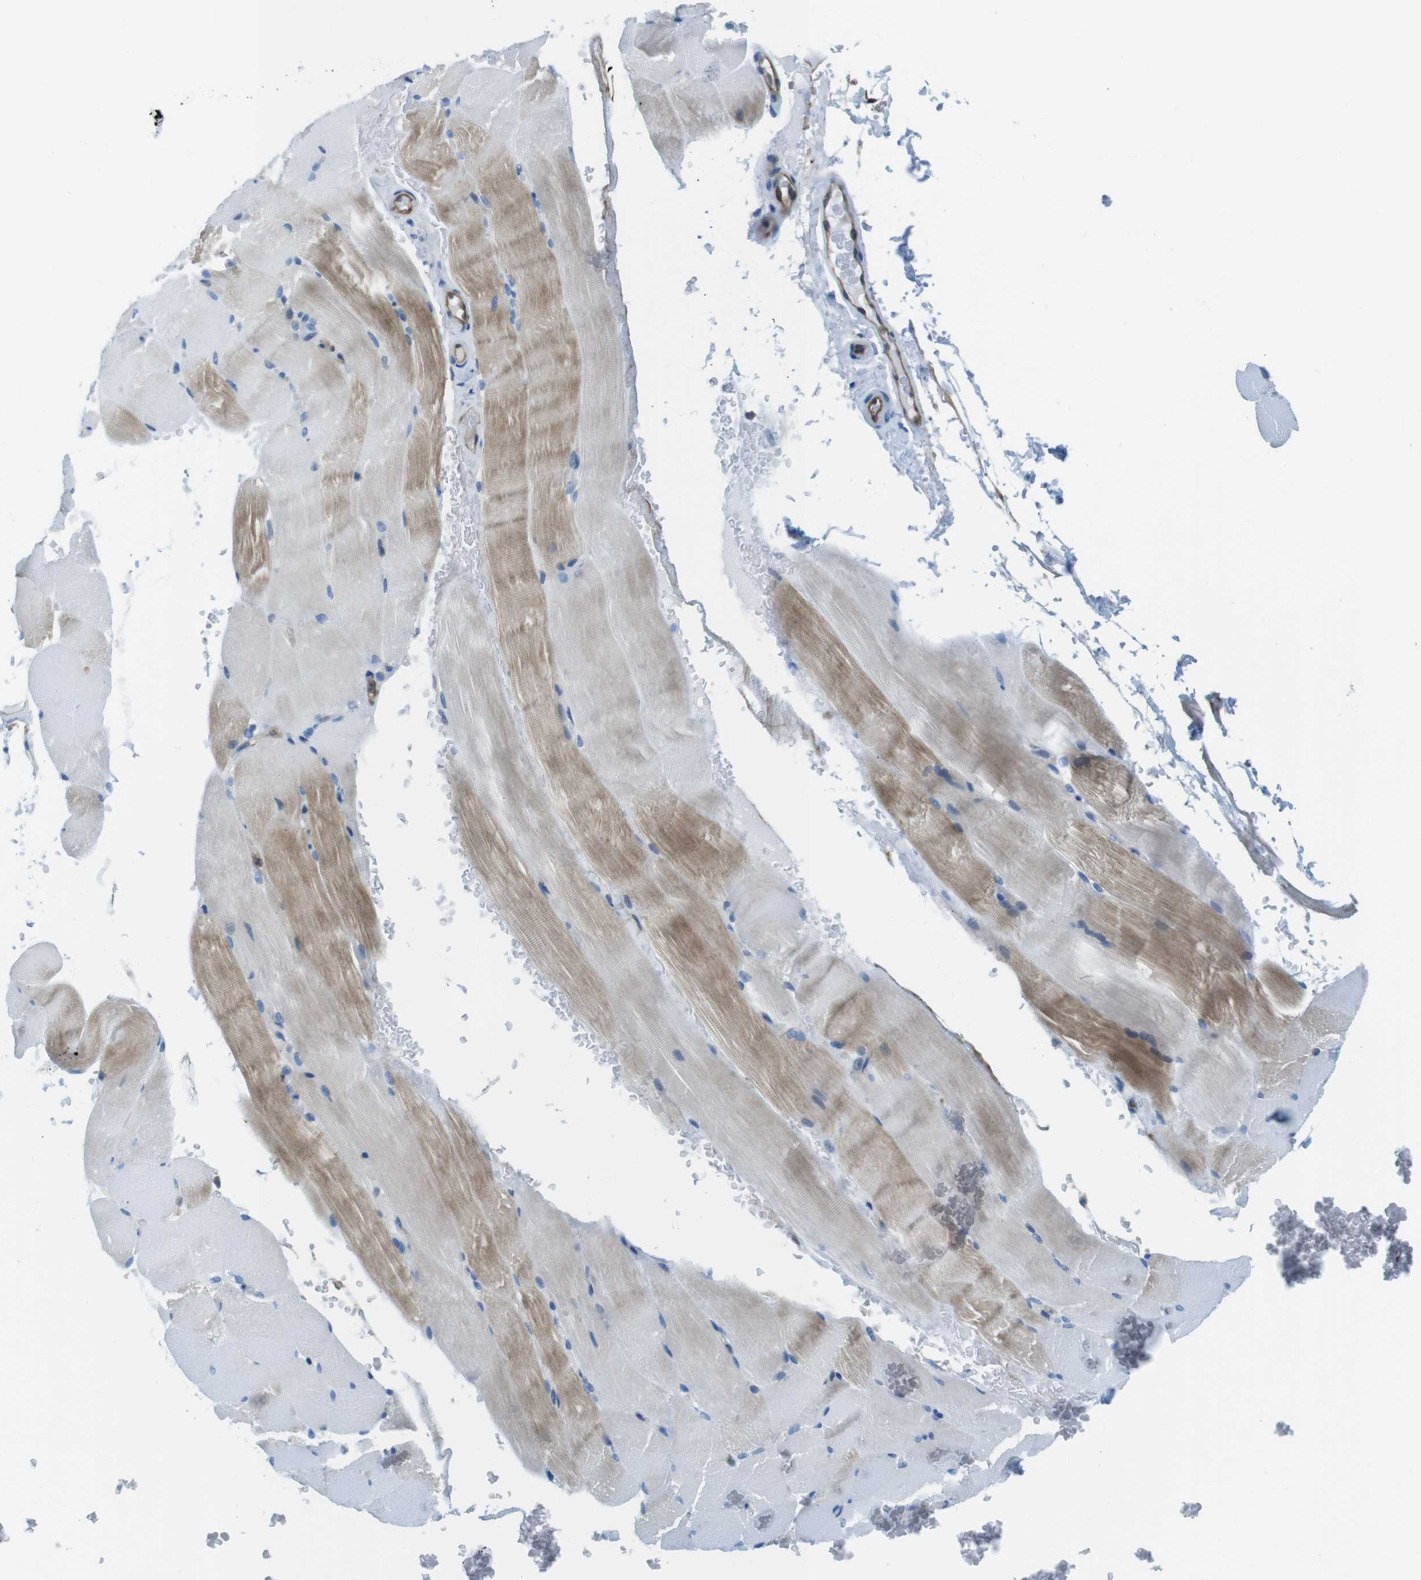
{"staining": {"intensity": "moderate", "quantity": "25%-75%", "location": "cytoplasmic/membranous"}, "tissue": "skeletal muscle", "cell_type": "Myocytes", "image_type": "normal", "snomed": [{"axis": "morphology", "description": "Normal tissue, NOS"}, {"axis": "topography", "description": "Skeletal muscle"}, {"axis": "topography", "description": "Parathyroid gland"}], "caption": "High-magnification brightfield microscopy of normal skeletal muscle stained with DAB (3,3'-diaminobenzidine) (brown) and counterstained with hematoxylin (blue). myocytes exhibit moderate cytoplasmic/membranous expression is present in approximately25%-75% of cells. (DAB (3,3'-diaminobenzidine) = brown stain, brightfield microscopy at high magnification).", "gene": "TES", "patient": {"sex": "female", "age": 37}}